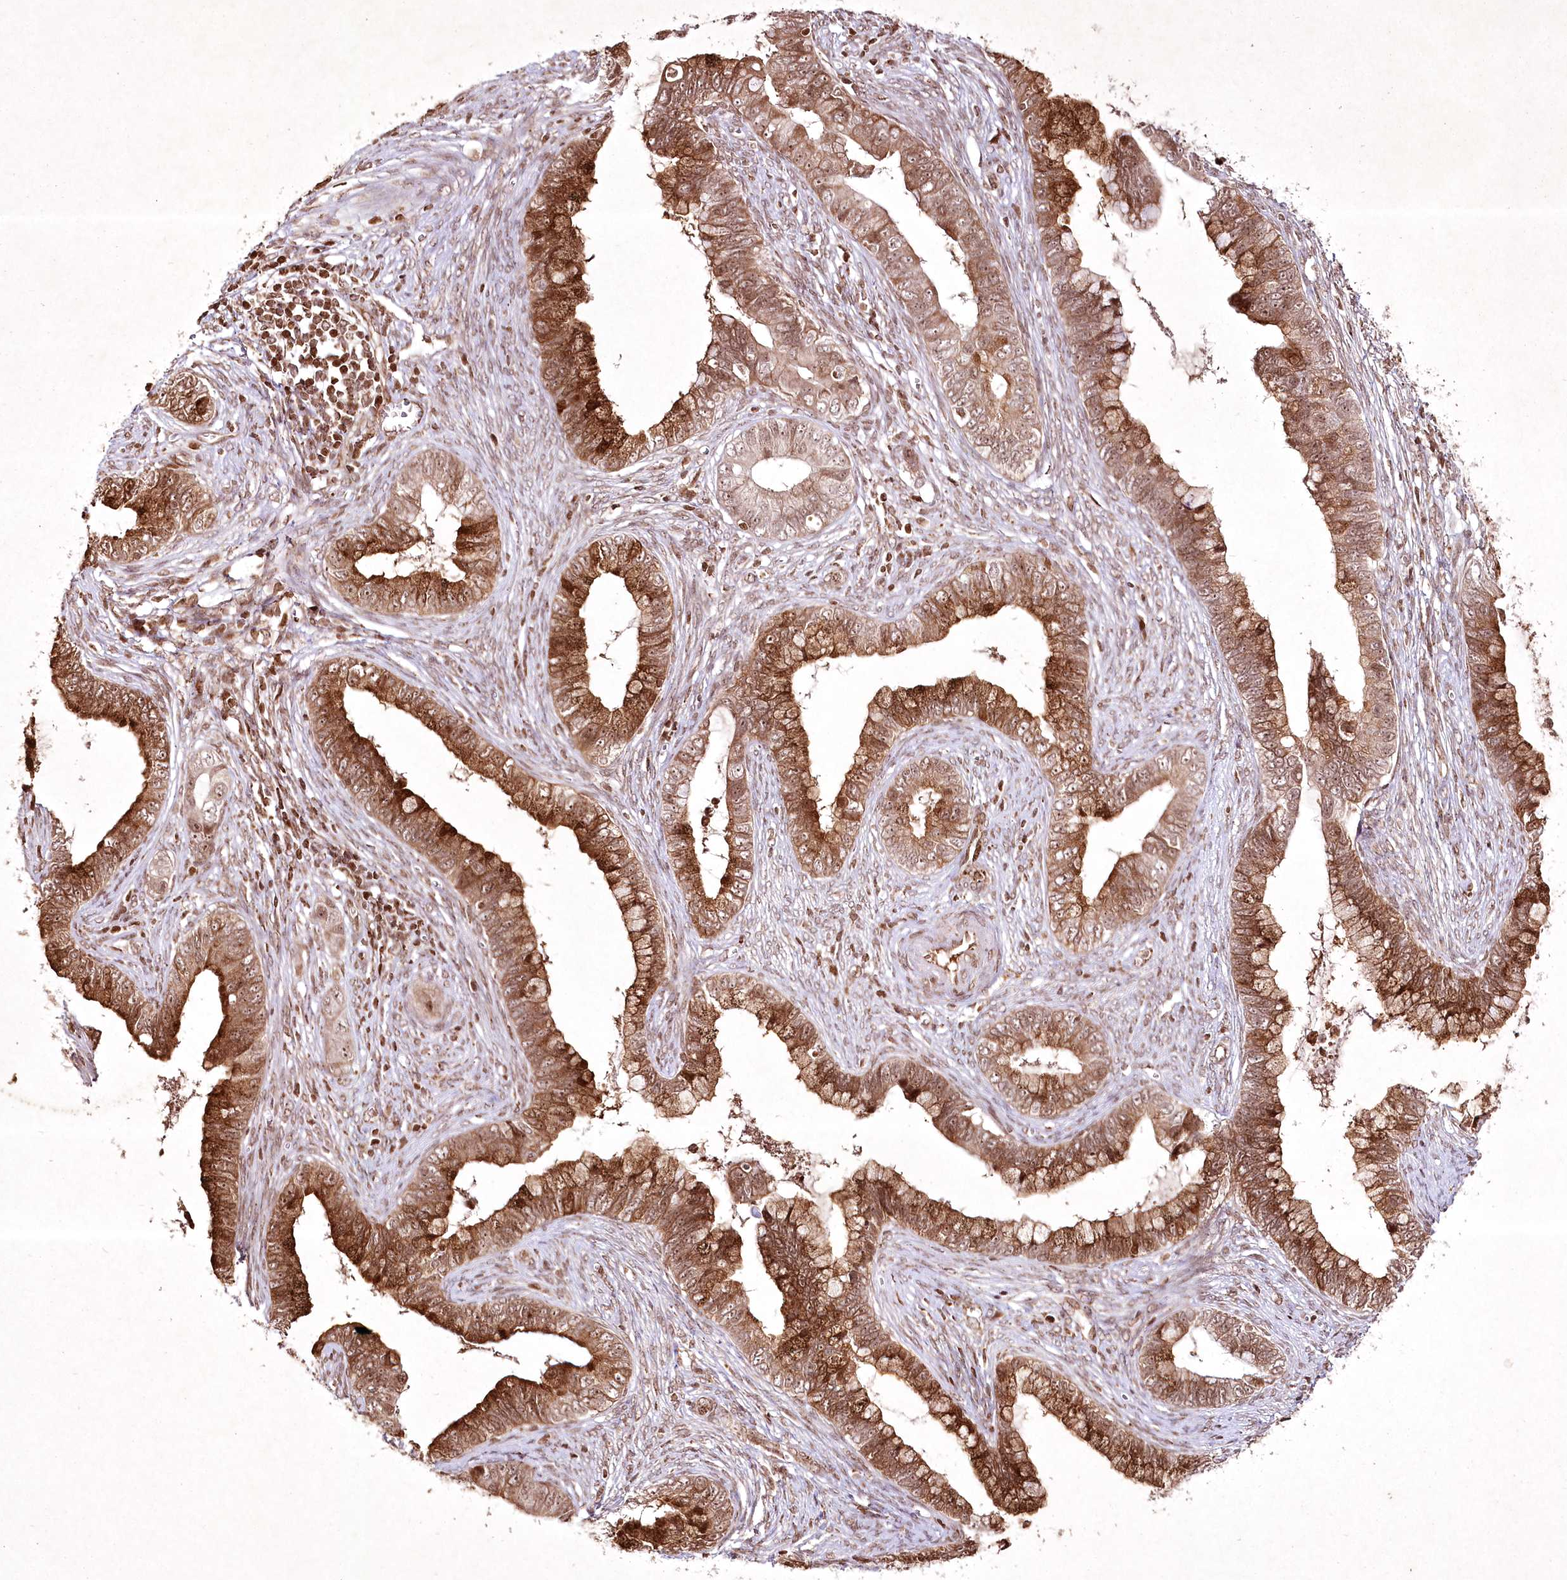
{"staining": {"intensity": "strong", "quantity": ">75%", "location": "cytoplasmic/membranous,nuclear"}, "tissue": "cervical cancer", "cell_type": "Tumor cells", "image_type": "cancer", "snomed": [{"axis": "morphology", "description": "Adenocarcinoma, NOS"}, {"axis": "topography", "description": "Cervix"}], "caption": "Tumor cells reveal high levels of strong cytoplasmic/membranous and nuclear positivity in about >75% of cells in human cervical adenocarcinoma.", "gene": "CARM1", "patient": {"sex": "female", "age": 44}}